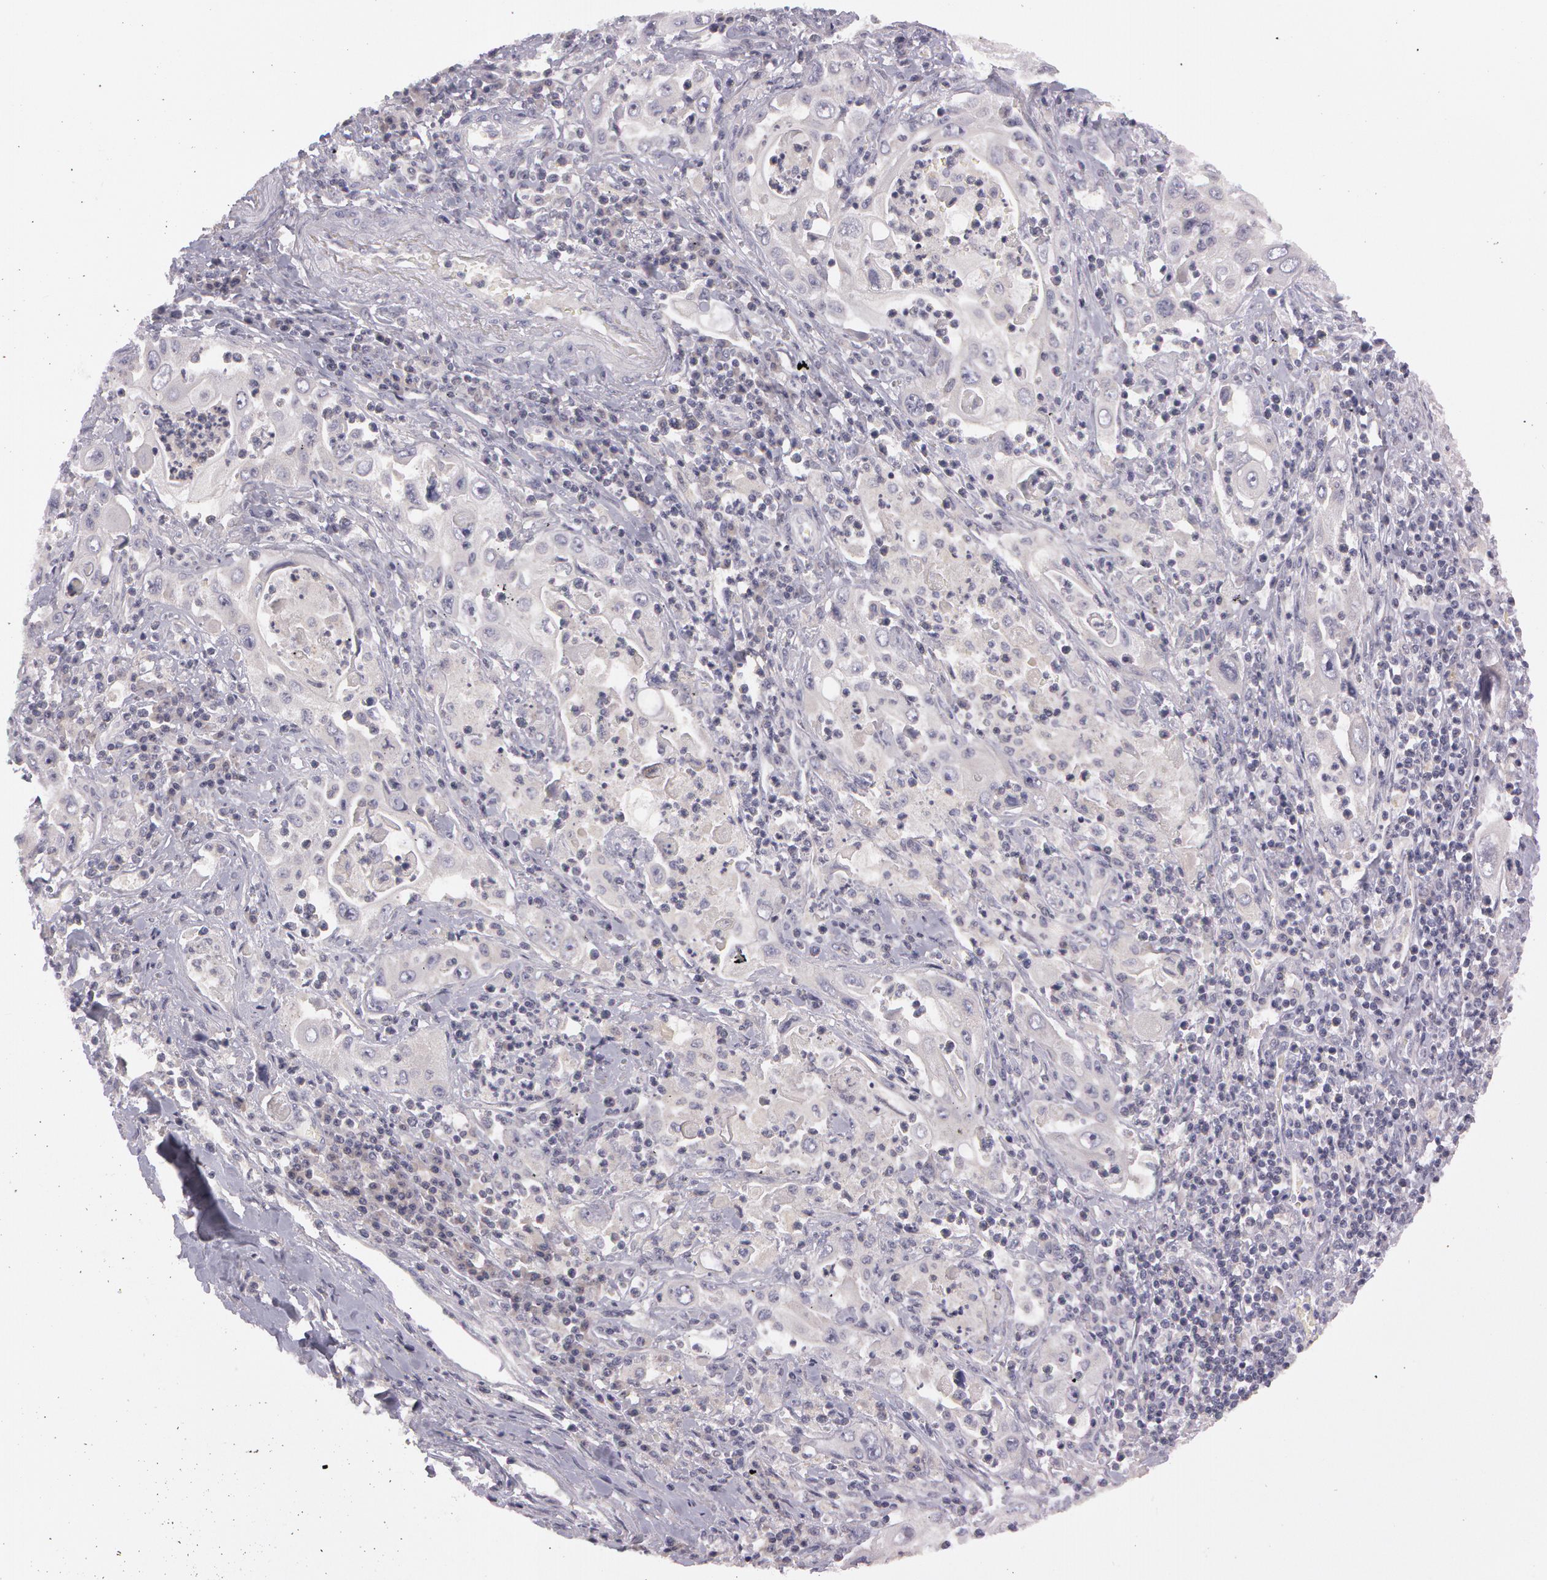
{"staining": {"intensity": "negative", "quantity": "none", "location": "none"}, "tissue": "pancreatic cancer", "cell_type": "Tumor cells", "image_type": "cancer", "snomed": [{"axis": "morphology", "description": "Adenocarcinoma, NOS"}, {"axis": "topography", "description": "Pancreas"}], "caption": "Immunohistochemistry micrograph of neoplastic tissue: human pancreatic adenocarcinoma stained with DAB reveals no significant protein positivity in tumor cells.", "gene": "MXRA5", "patient": {"sex": "male", "age": 70}}